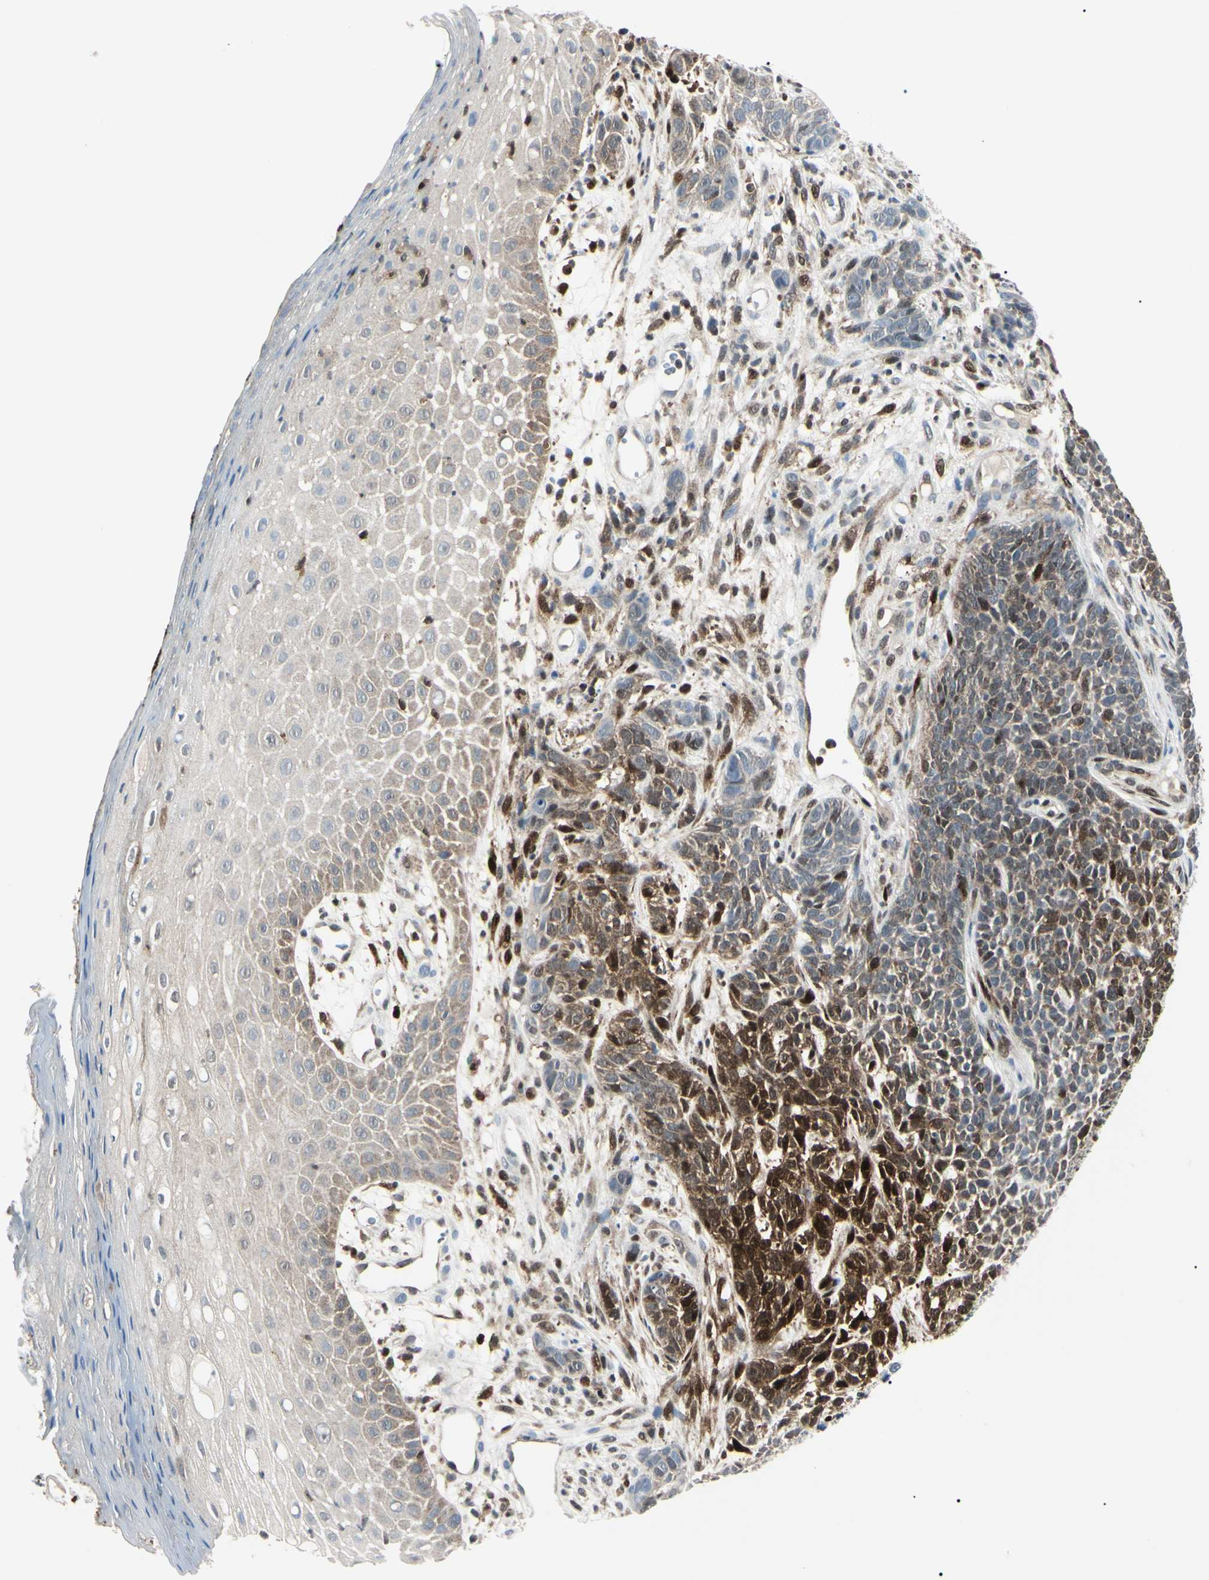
{"staining": {"intensity": "strong", "quantity": "25%-75%", "location": "cytoplasmic/membranous,nuclear"}, "tissue": "skin cancer", "cell_type": "Tumor cells", "image_type": "cancer", "snomed": [{"axis": "morphology", "description": "Basal cell carcinoma"}, {"axis": "topography", "description": "Skin"}], "caption": "Protein expression analysis of human skin basal cell carcinoma reveals strong cytoplasmic/membranous and nuclear positivity in approximately 25%-75% of tumor cells.", "gene": "PGK1", "patient": {"sex": "female", "age": 84}}